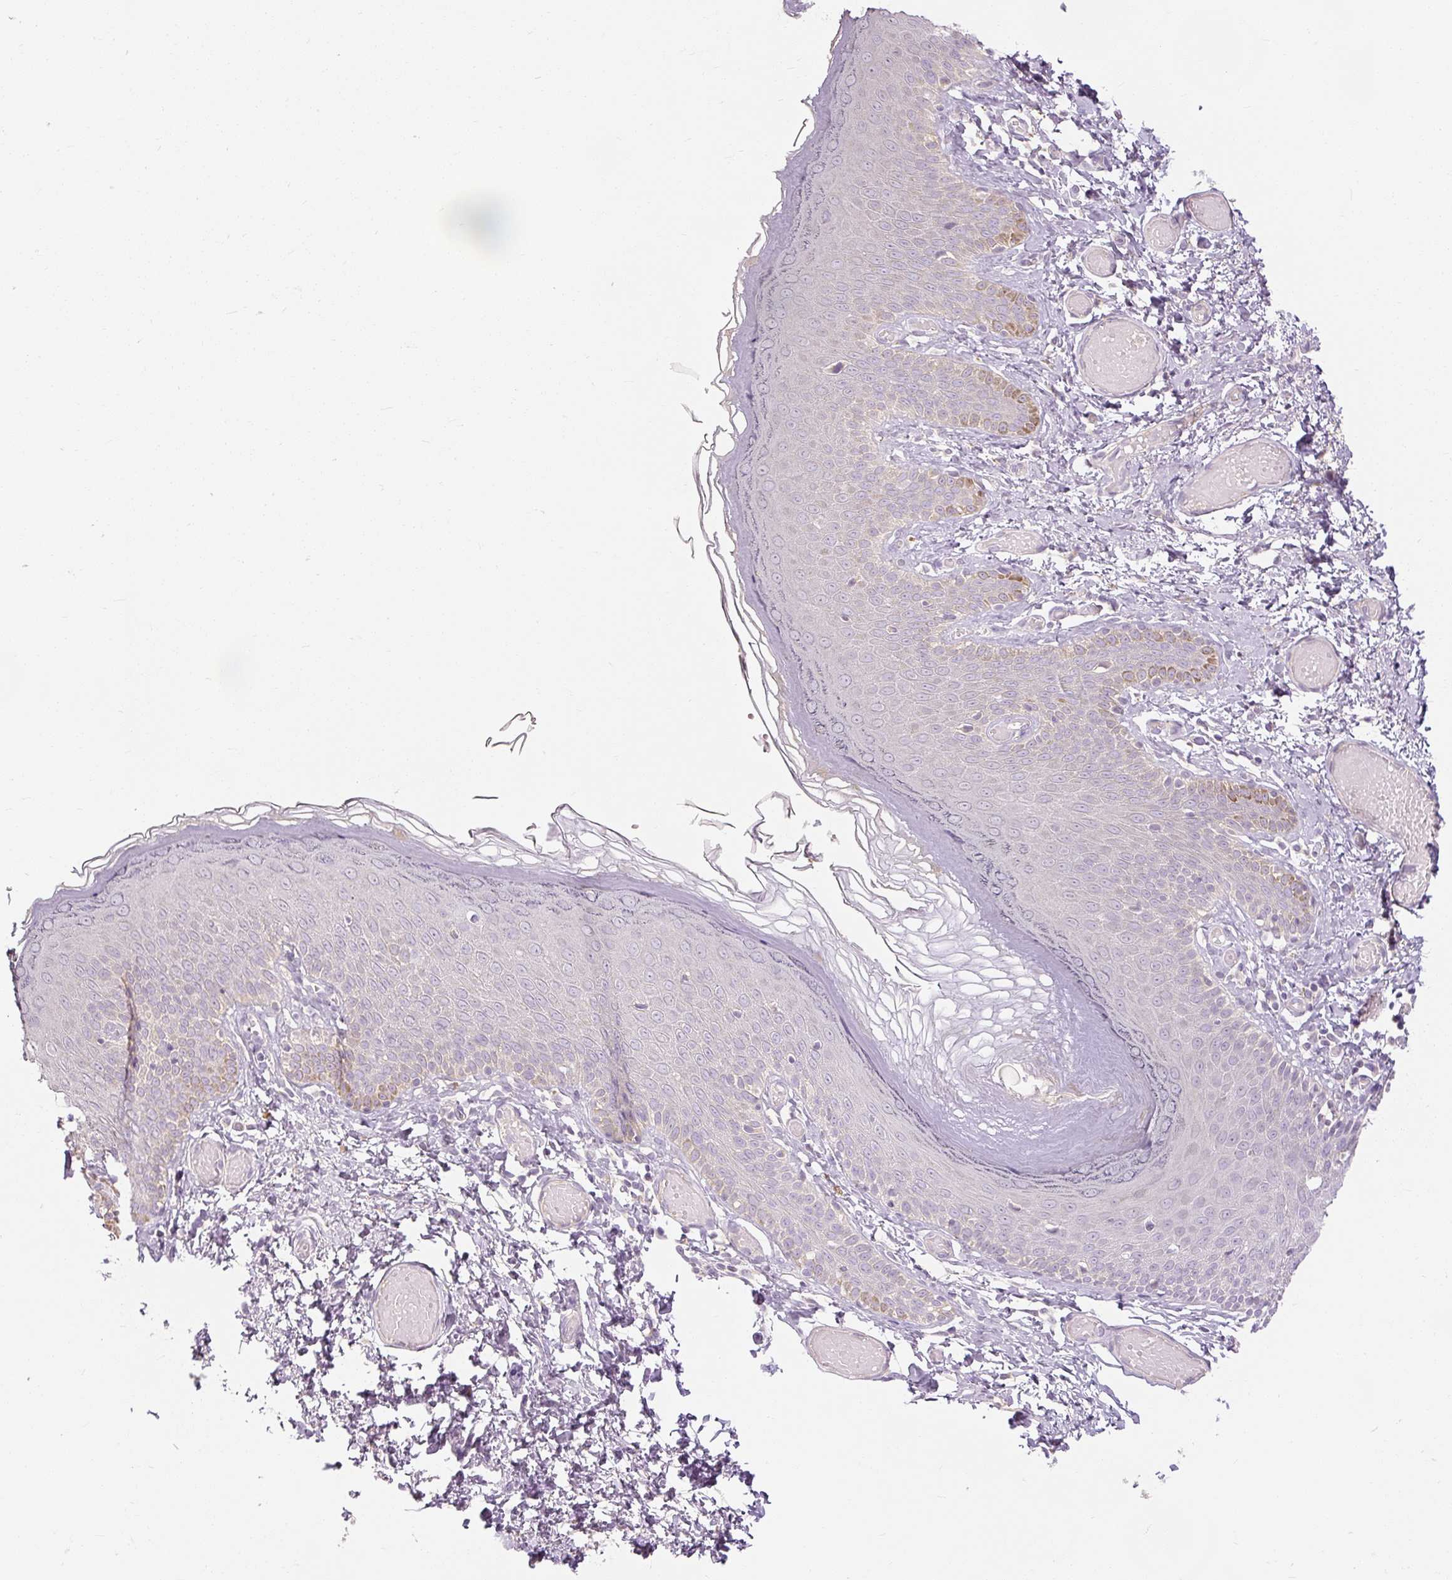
{"staining": {"intensity": "moderate", "quantity": "<25%", "location": "cytoplasmic/membranous"}, "tissue": "skin", "cell_type": "Epidermal cells", "image_type": "normal", "snomed": [{"axis": "morphology", "description": "Normal tissue, NOS"}, {"axis": "topography", "description": "Anal"}], "caption": "Unremarkable skin reveals moderate cytoplasmic/membranous expression in approximately <25% of epidermal cells (Brightfield microscopy of DAB IHC at high magnification)..", "gene": "CAPN3", "patient": {"sex": "female", "age": 40}}